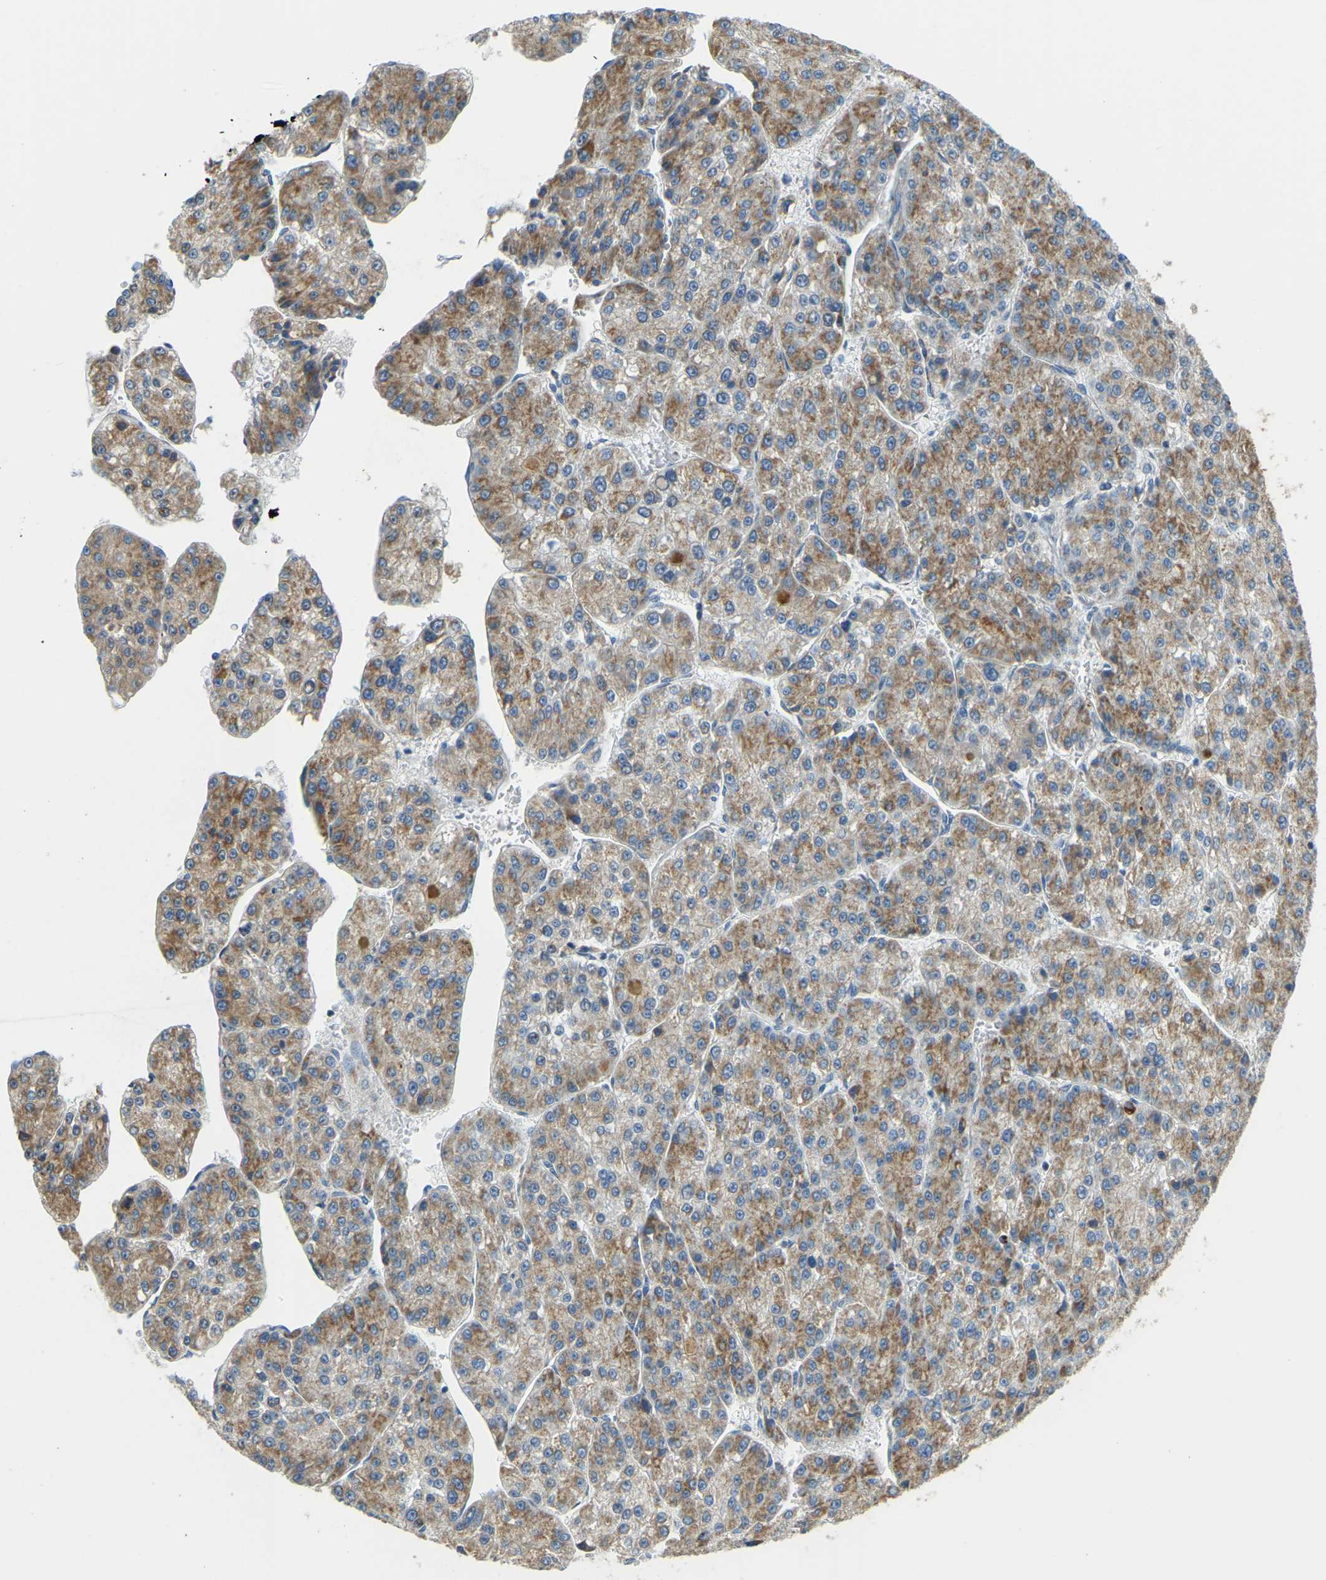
{"staining": {"intensity": "weak", "quantity": ">75%", "location": "cytoplasmic/membranous"}, "tissue": "liver cancer", "cell_type": "Tumor cells", "image_type": "cancer", "snomed": [{"axis": "morphology", "description": "Carcinoma, Hepatocellular, NOS"}, {"axis": "topography", "description": "Liver"}], "caption": "Brown immunohistochemical staining in human liver cancer shows weak cytoplasmic/membranous expression in about >75% of tumor cells. (Stains: DAB (3,3'-diaminobenzidine) in brown, nuclei in blue, Microscopy: brightfield microscopy at high magnification).", "gene": "GDA", "patient": {"sex": "female", "age": 73}}